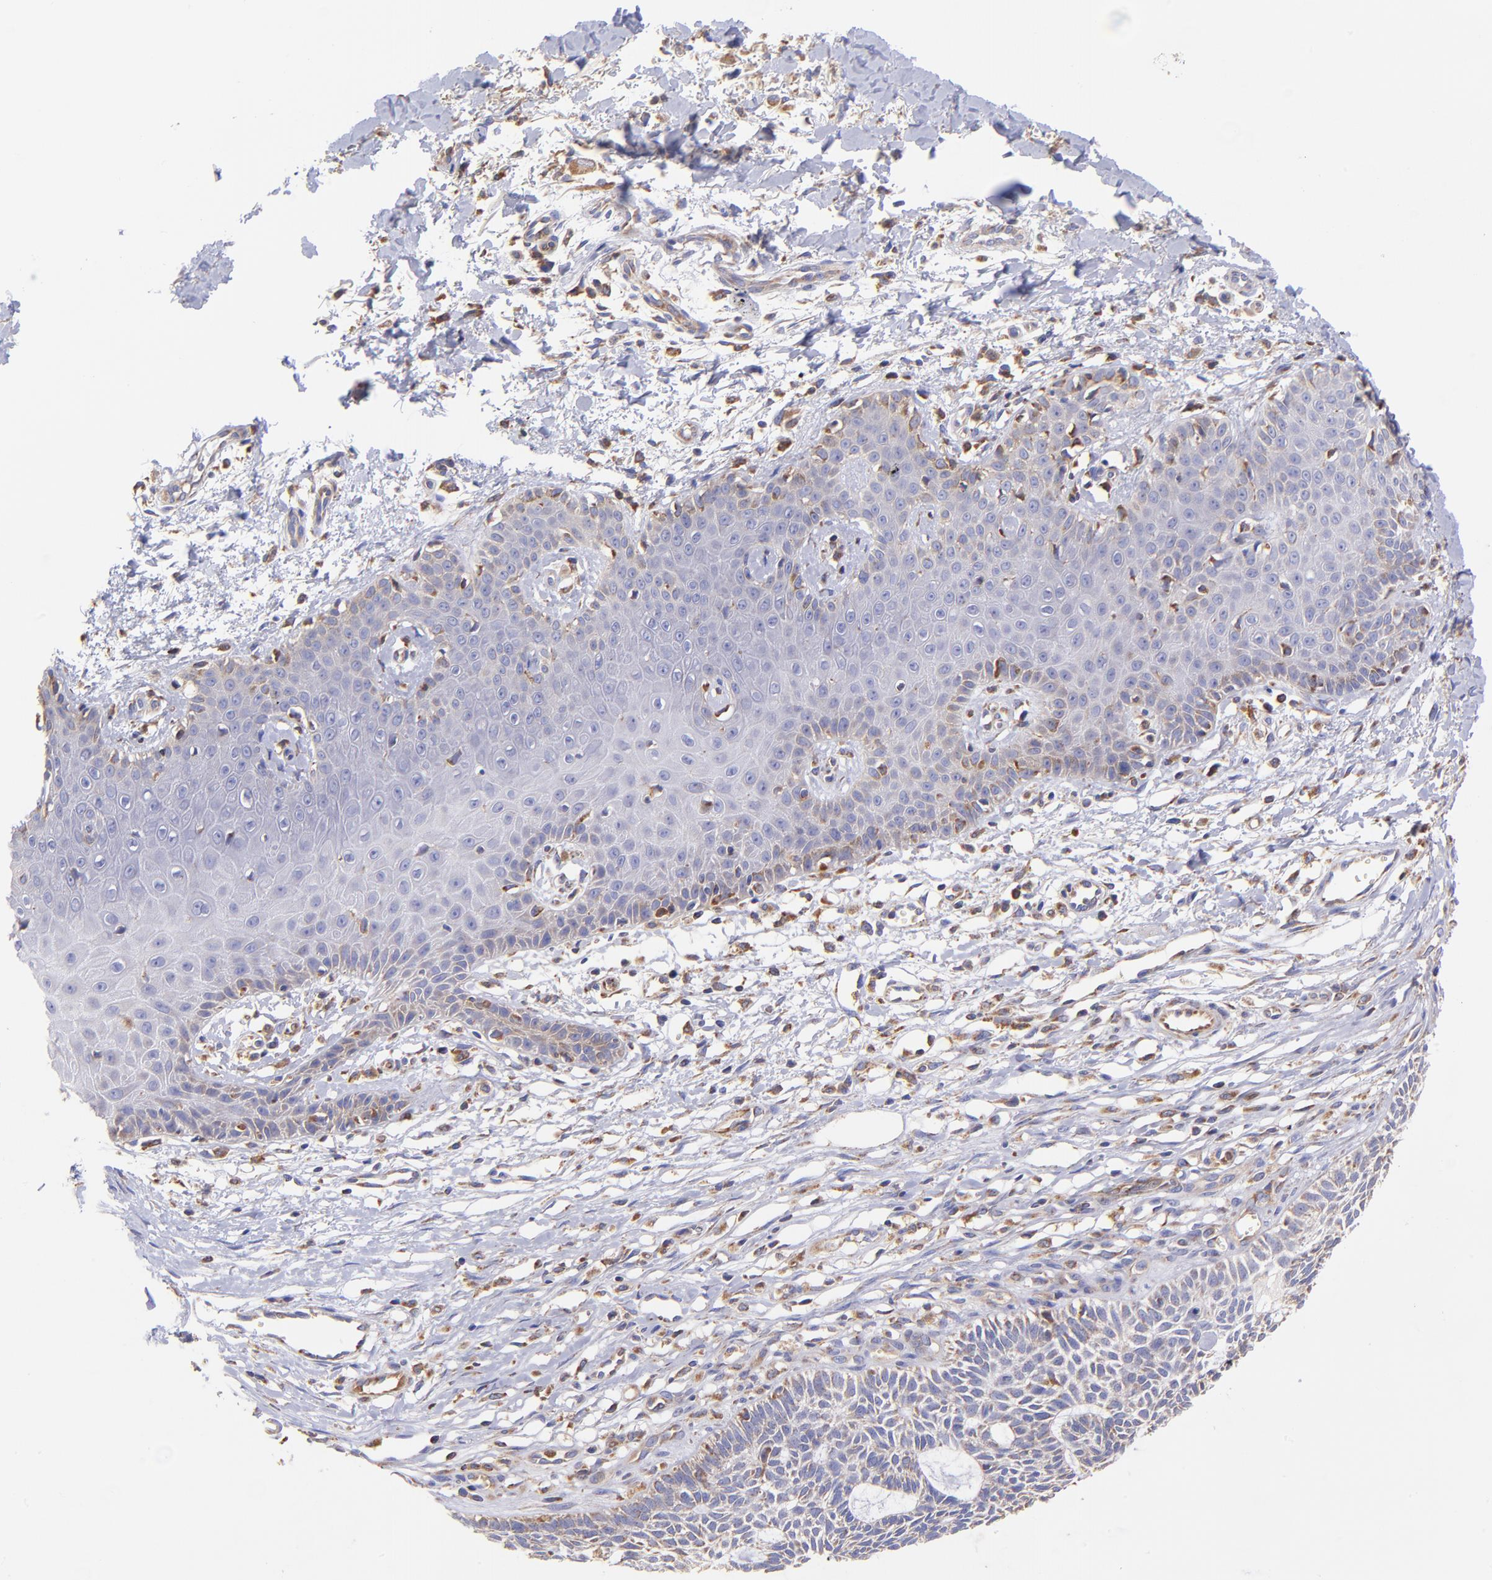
{"staining": {"intensity": "negative", "quantity": "none", "location": "none"}, "tissue": "skin cancer", "cell_type": "Tumor cells", "image_type": "cancer", "snomed": [{"axis": "morphology", "description": "Basal cell carcinoma"}, {"axis": "topography", "description": "Skin"}], "caption": "The image exhibits no staining of tumor cells in basal cell carcinoma (skin).", "gene": "PREX1", "patient": {"sex": "male", "age": 67}}